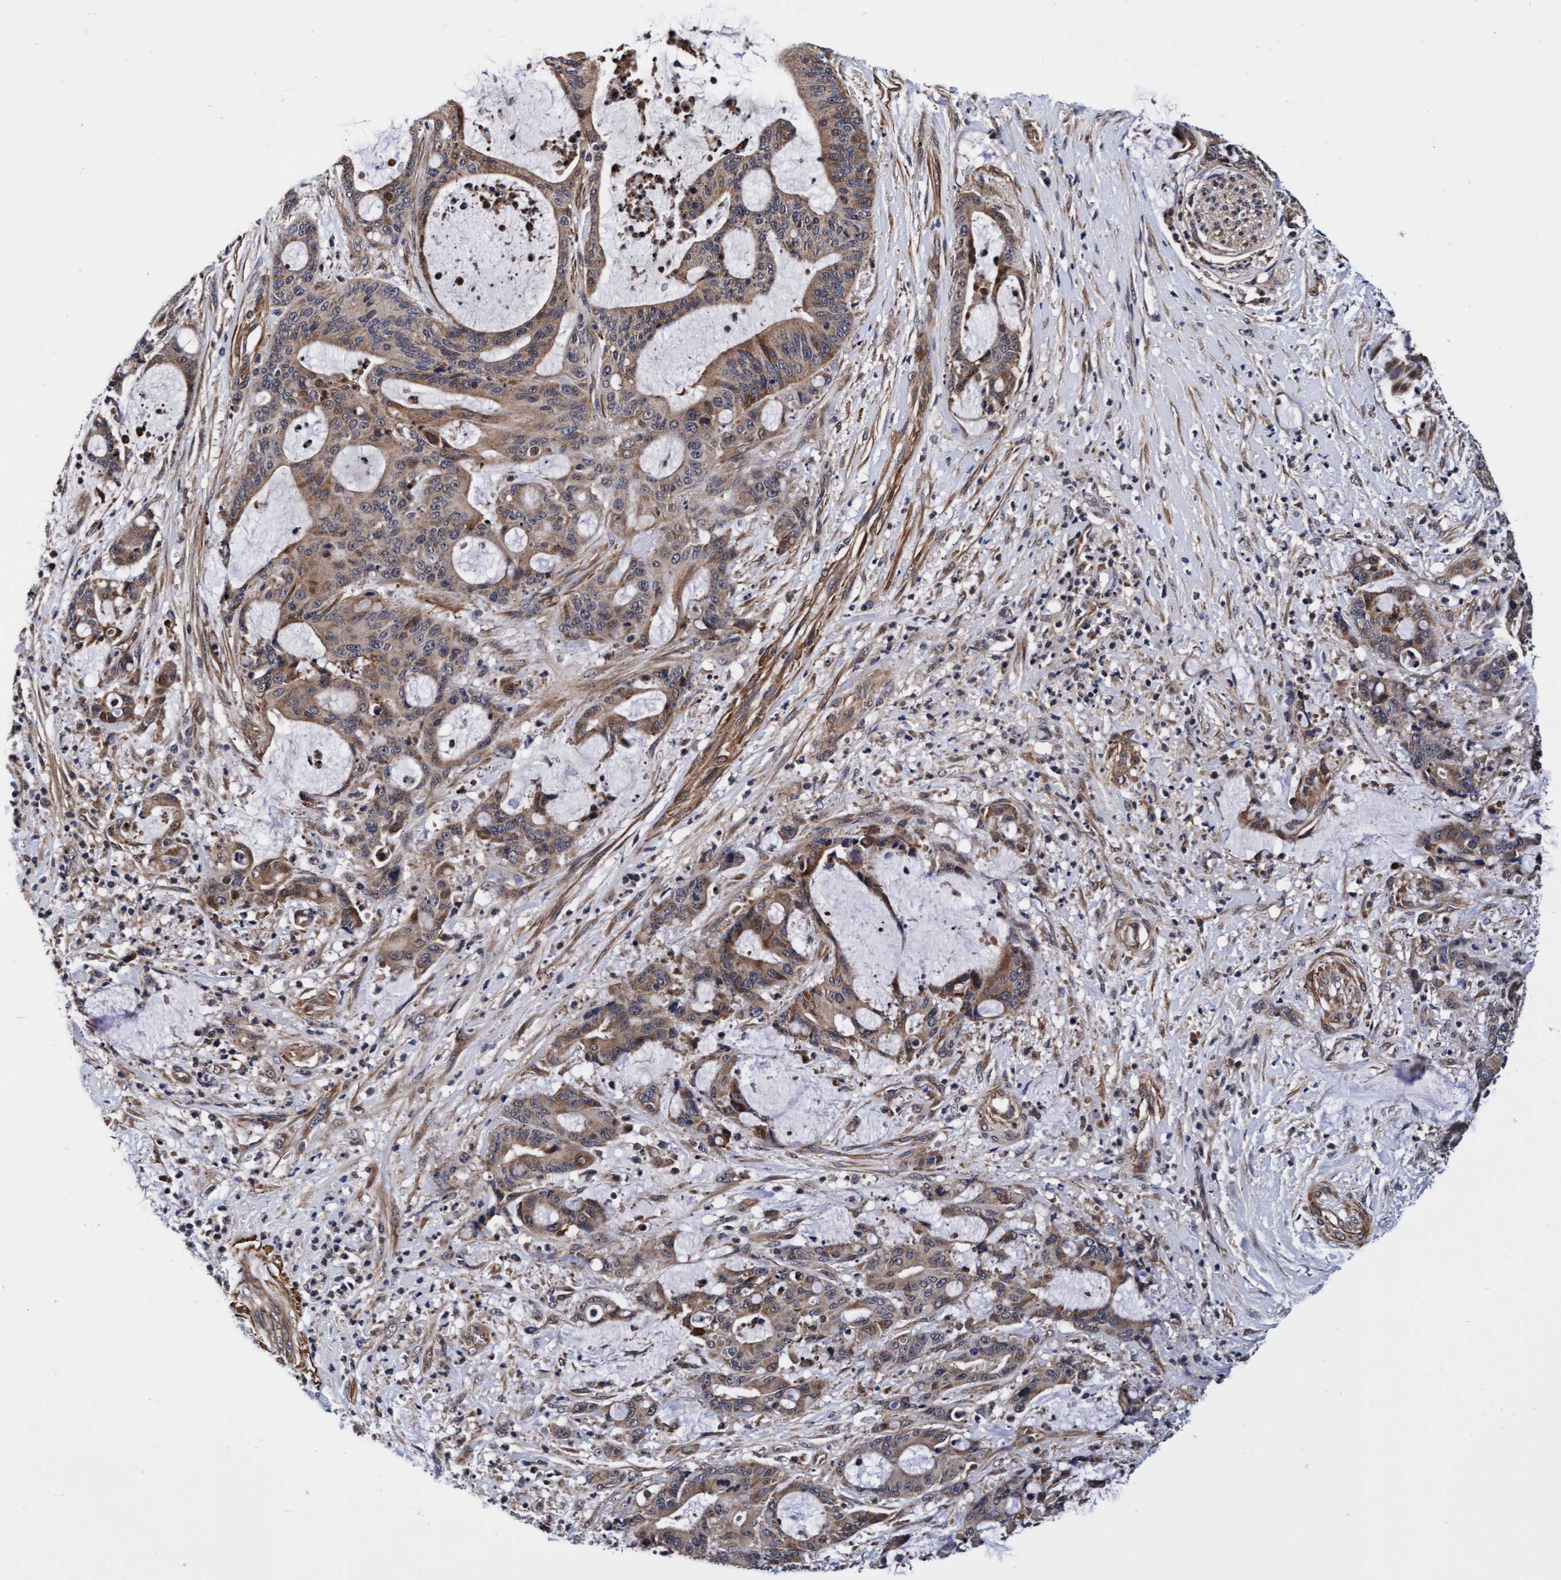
{"staining": {"intensity": "moderate", "quantity": ">75%", "location": "cytoplasmic/membranous"}, "tissue": "liver cancer", "cell_type": "Tumor cells", "image_type": "cancer", "snomed": [{"axis": "morphology", "description": "Normal tissue, NOS"}, {"axis": "morphology", "description": "Cholangiocarcinoma"}, {"axis": "topography", "description": "Liver"}, {"axis": "topography", "description": "Peripheral nerve tissue"}], "caption": "This is an image of IHC staining of liver cancer (cholangiocarcinoma), which shows moderate expression in the cytoplasmic/membranous of tumor cells.", "gene": "EFCAB13", "patient": {"sex": "female", "age": 73}}